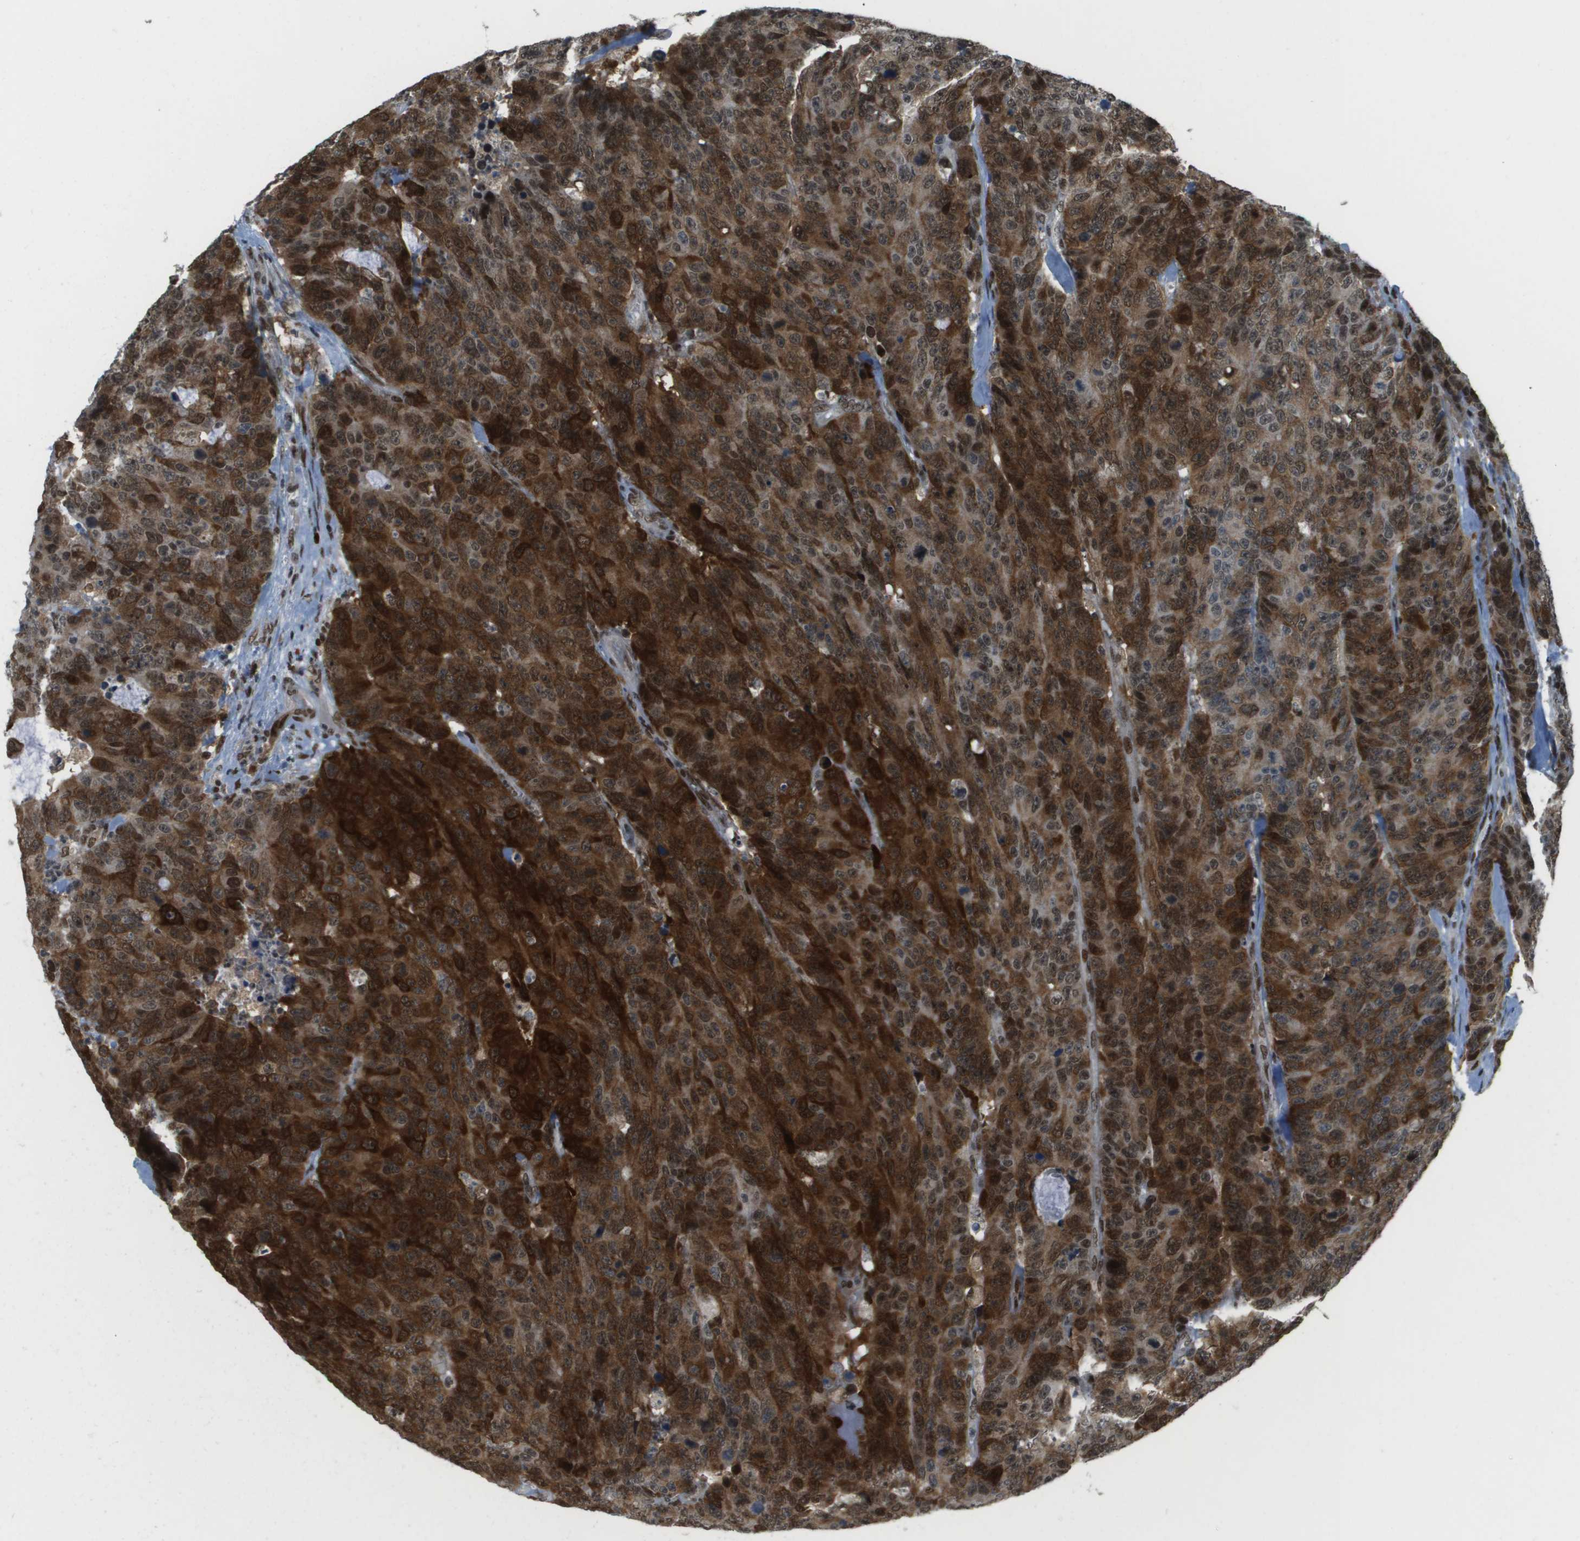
{"staining": {"intensity": "strong", "quantity": ">75%", "location": "cytoplasmic/membranous,nuclear"}, "tissue": "colorectal cancer", "cell_type": "Tumor cells", "image_type": "cancer", "snomed": [{"axis": "morphology", "description": "Adenocarcinoma, NOS"}, {"axis": "topography", "description": "Colon"}], "caption": "An image showing strong cytoplasmic/membranous and nuclear staining in about >75% of tumor cells in colorectal adenocarcinoma, as visualized by brown immunohistochemical staining.", "gene": "IRF7", "patient": {"sex": "female", "age": 86}}